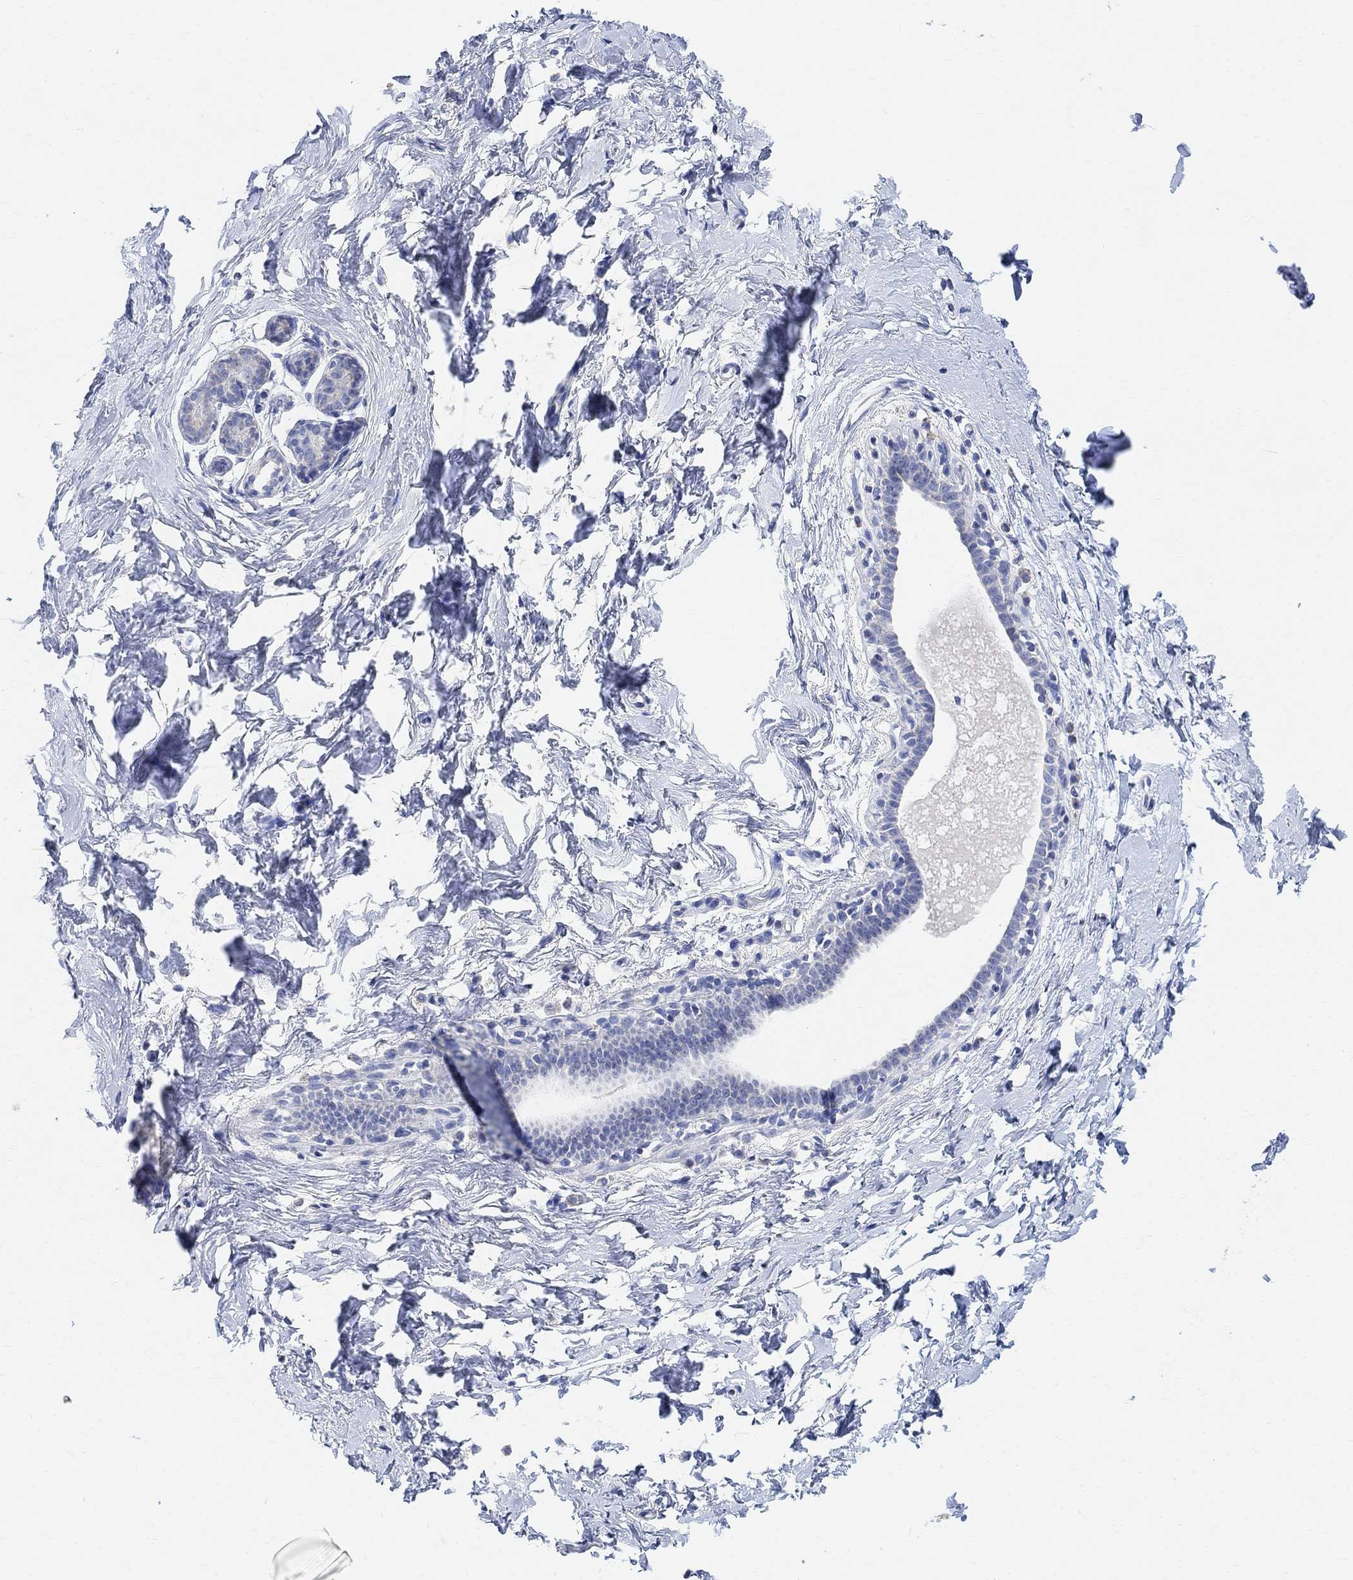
{"staining": {"intensity": "negative", "quantity": "none", "location": "none"}, "tissue": "breast", "cell_type": "Adipocytes", "image_type": "normal", "snomed": [{"axis": "morphology", "description": "Normal tissue, NOS"}, {"axis": "topography", "description": "Breast"}], "caption": "Normal breast was stained to show a protein in brown. There is no significant staining in adipocytes. (IHC, brightfield microscopy, high magnification).", "gene": "SYT12", "patient": {"sex": "female", "age": 37}}